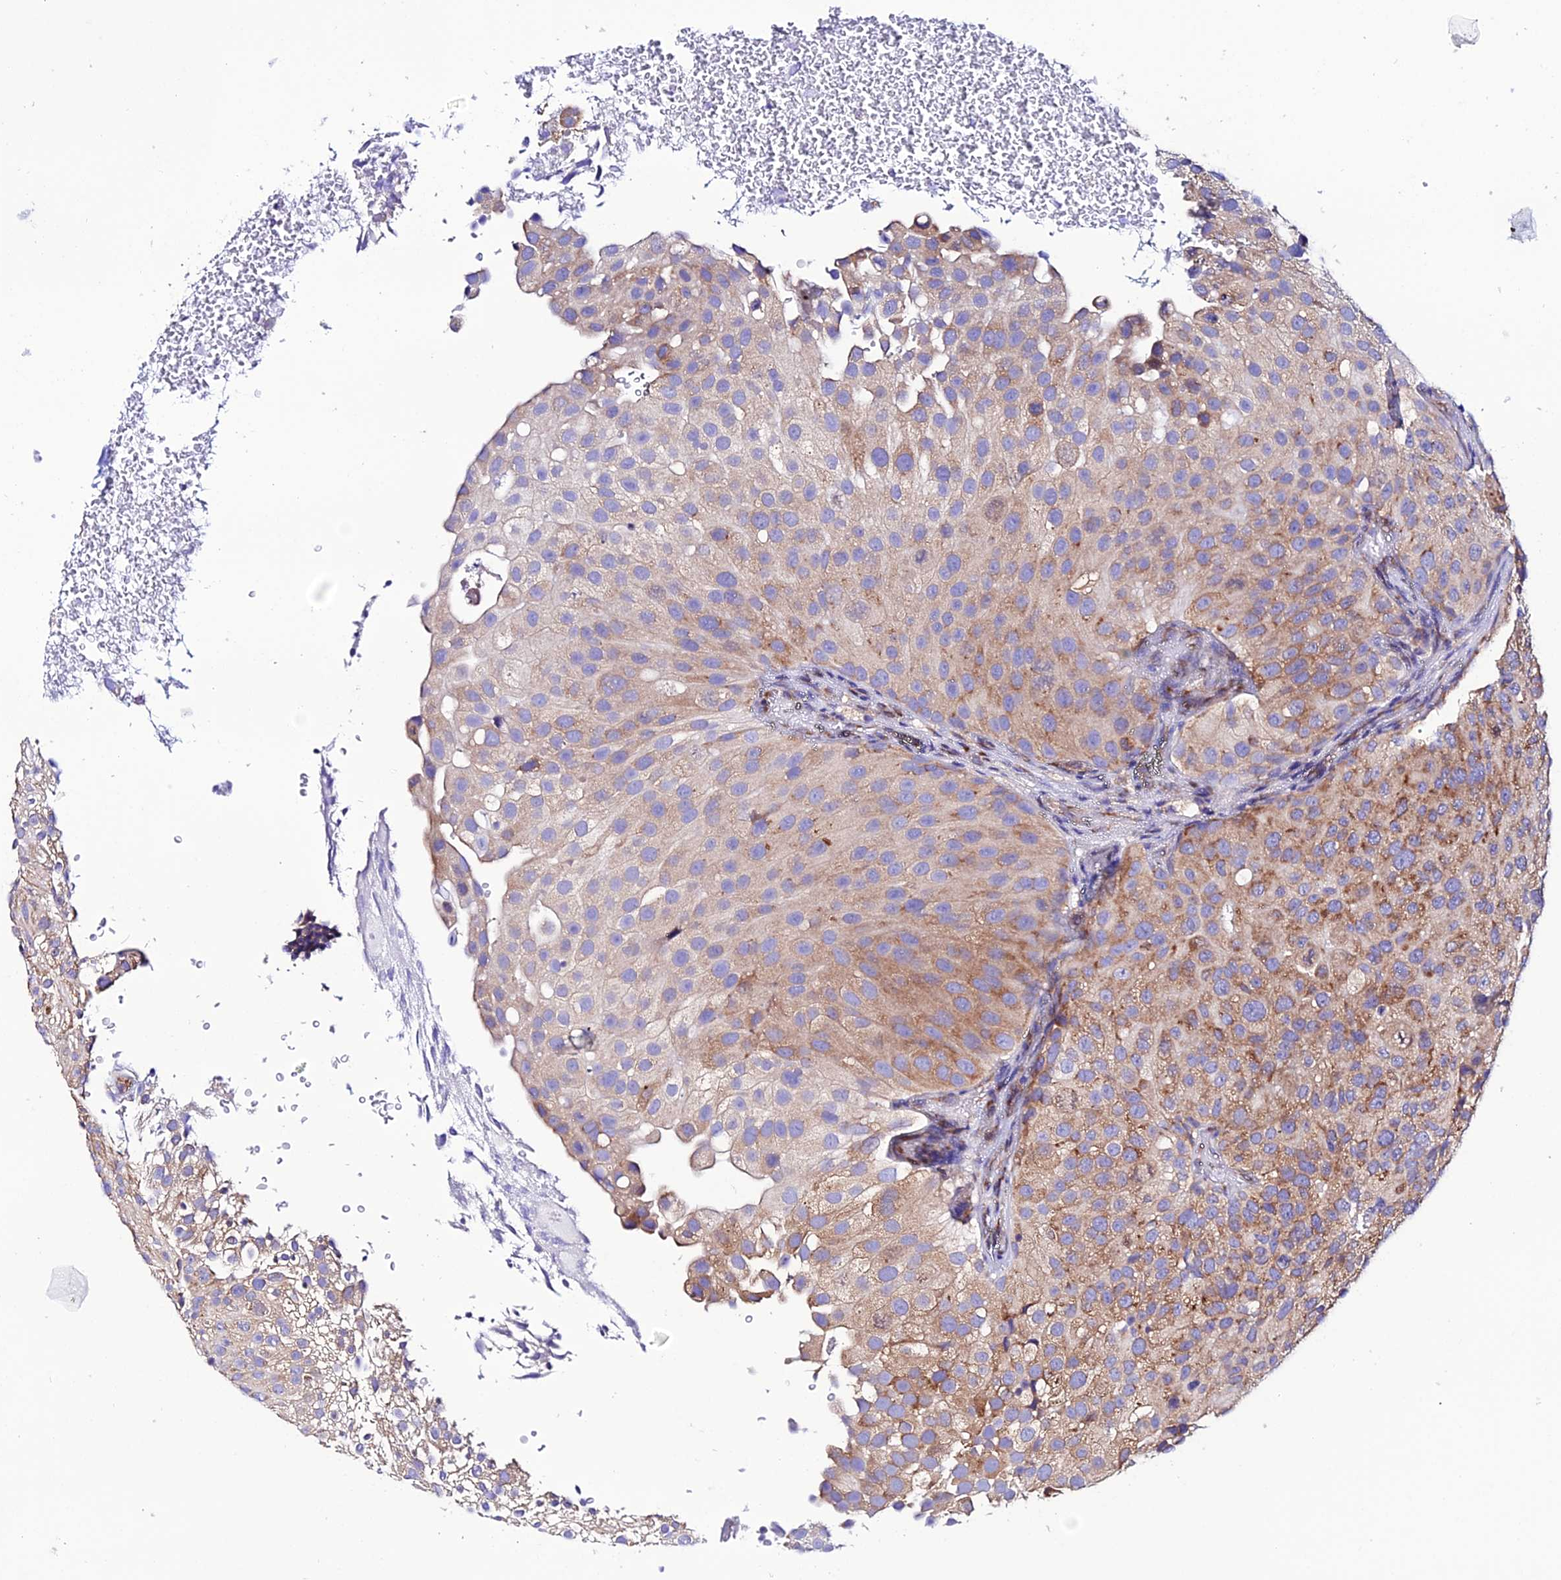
{"staining": {"intensity": "moderate", "quantity": "25%-75%", "location": "cytoplasmic/membranous"}, "tissue": "urothelial cancer", "cell_type": "Tumor cells", "image_type": "cancer", "snomed": [{"axis": "morphology", "description": "Urothelial carcinoma, Low grade"}, {"axis": "topography", "description": "Urinary bladder"}], "caption": "Immunohistochemistry (IHC) staining of low-grade urothelial carcinoma, which shows medium levels of moderate cytoplasmic/membranous expression in approximately 25%-75% of tumor cells indicating moderate cytoplasmic/membranous protein expression. The staining was performed using DAB (brown) for protein detection and nuclei were counterstained in hematoxylin (blue).", "gene": "EEF1G", "patient": {"sex": "male", "age": 78}}